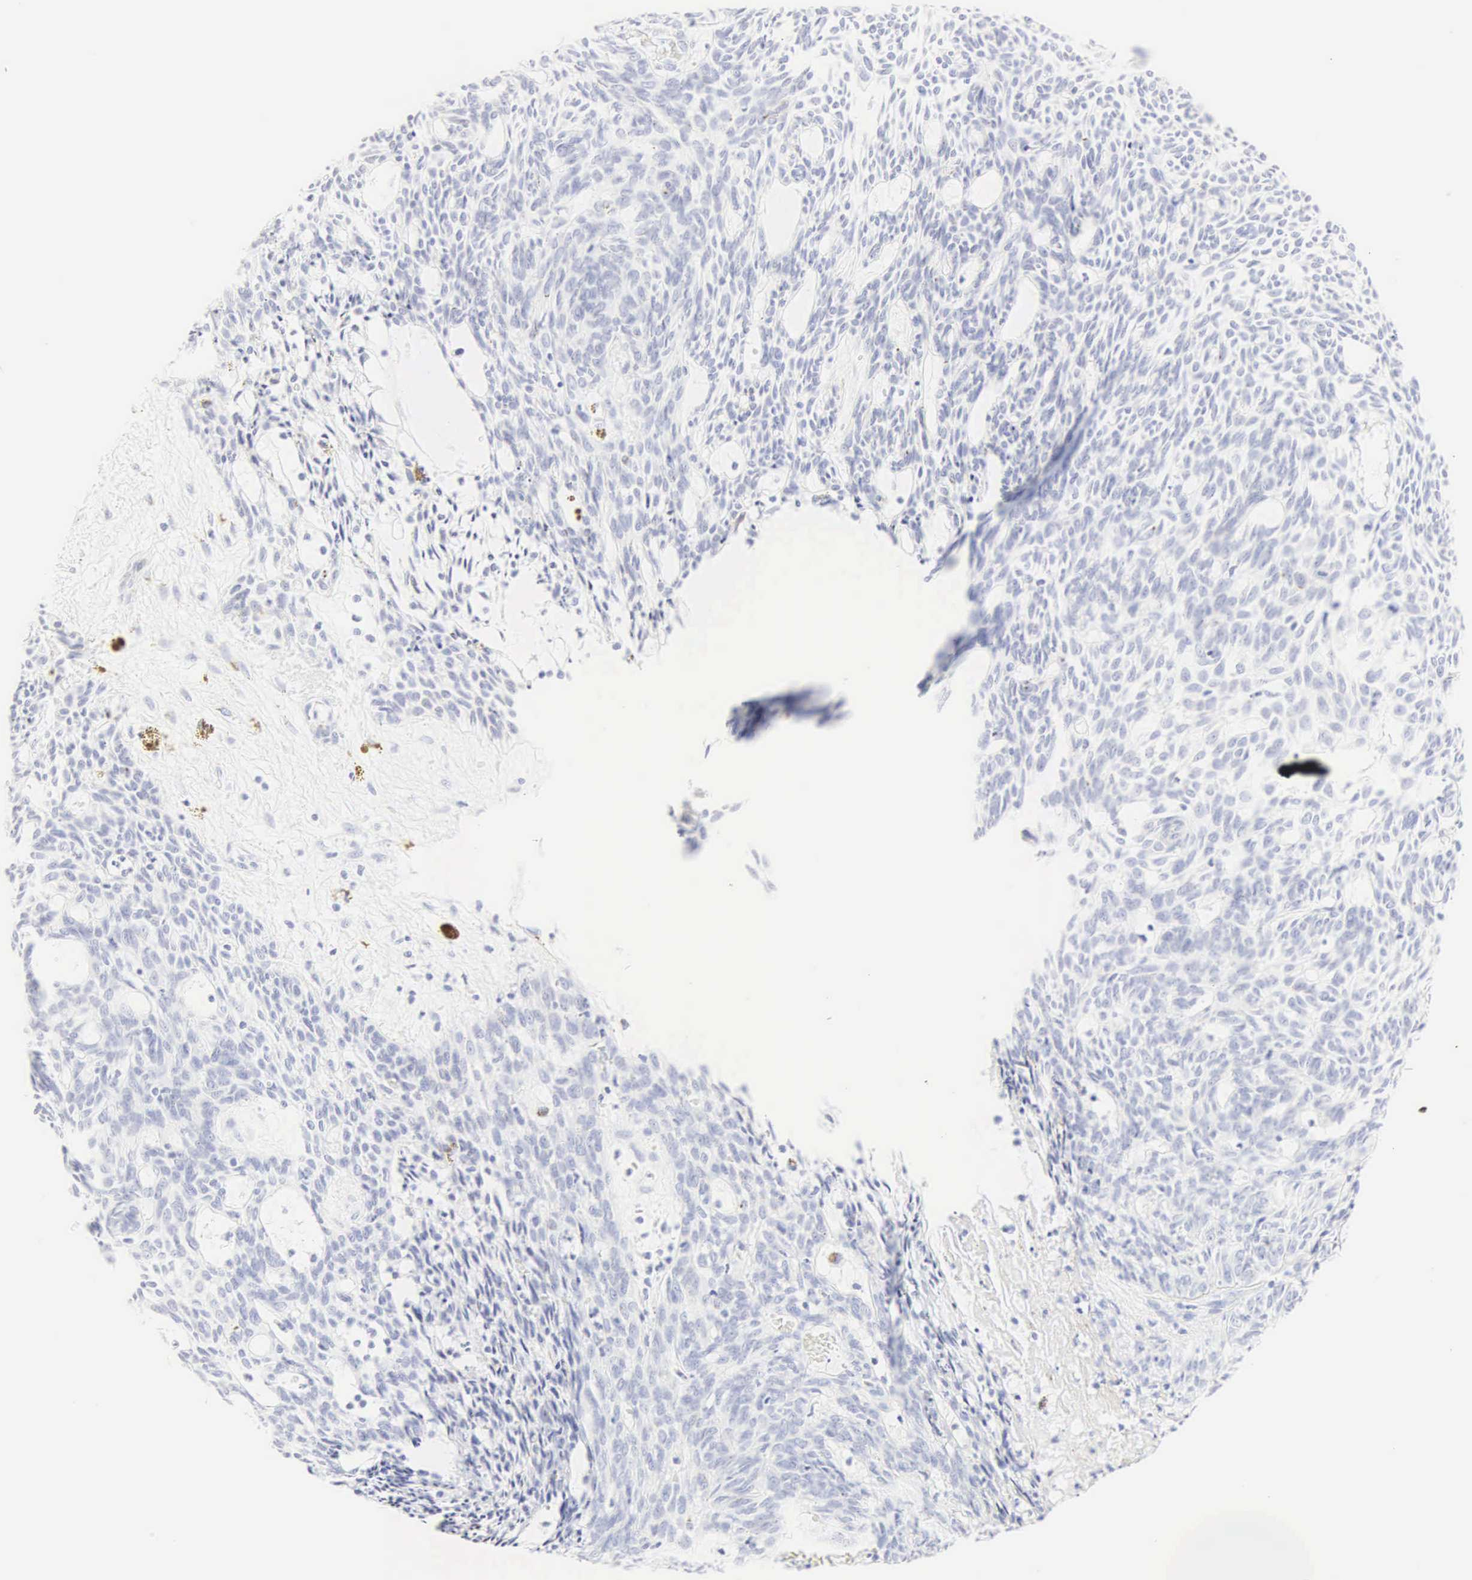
{"staining": {"intensity": "negative", "quantity": "none", "location": "none"}, "tissue": "skin cancer", "cell_type": "Tumor cells", "image_type": "cancer", "snomed": [{"axis": "morphology", "description": "Normal tissue, NOS"}, {"axis": "morphology", "description": "Basal cell carcinoma"}, {"axis": "topography", "description": "Skin"}], "caption": "Immunohistochemical staining of skin basal cell carcinoma exhibits no significant expression in tumor cells. (Stains: DAB (3,3'-diaminobenzidine) IHC with hematoxylin counter stain, Microscopy: brightfield microscopy at high magnification).", "gene": "CGB3", "patient": {"sex": "male", "age": 74}}